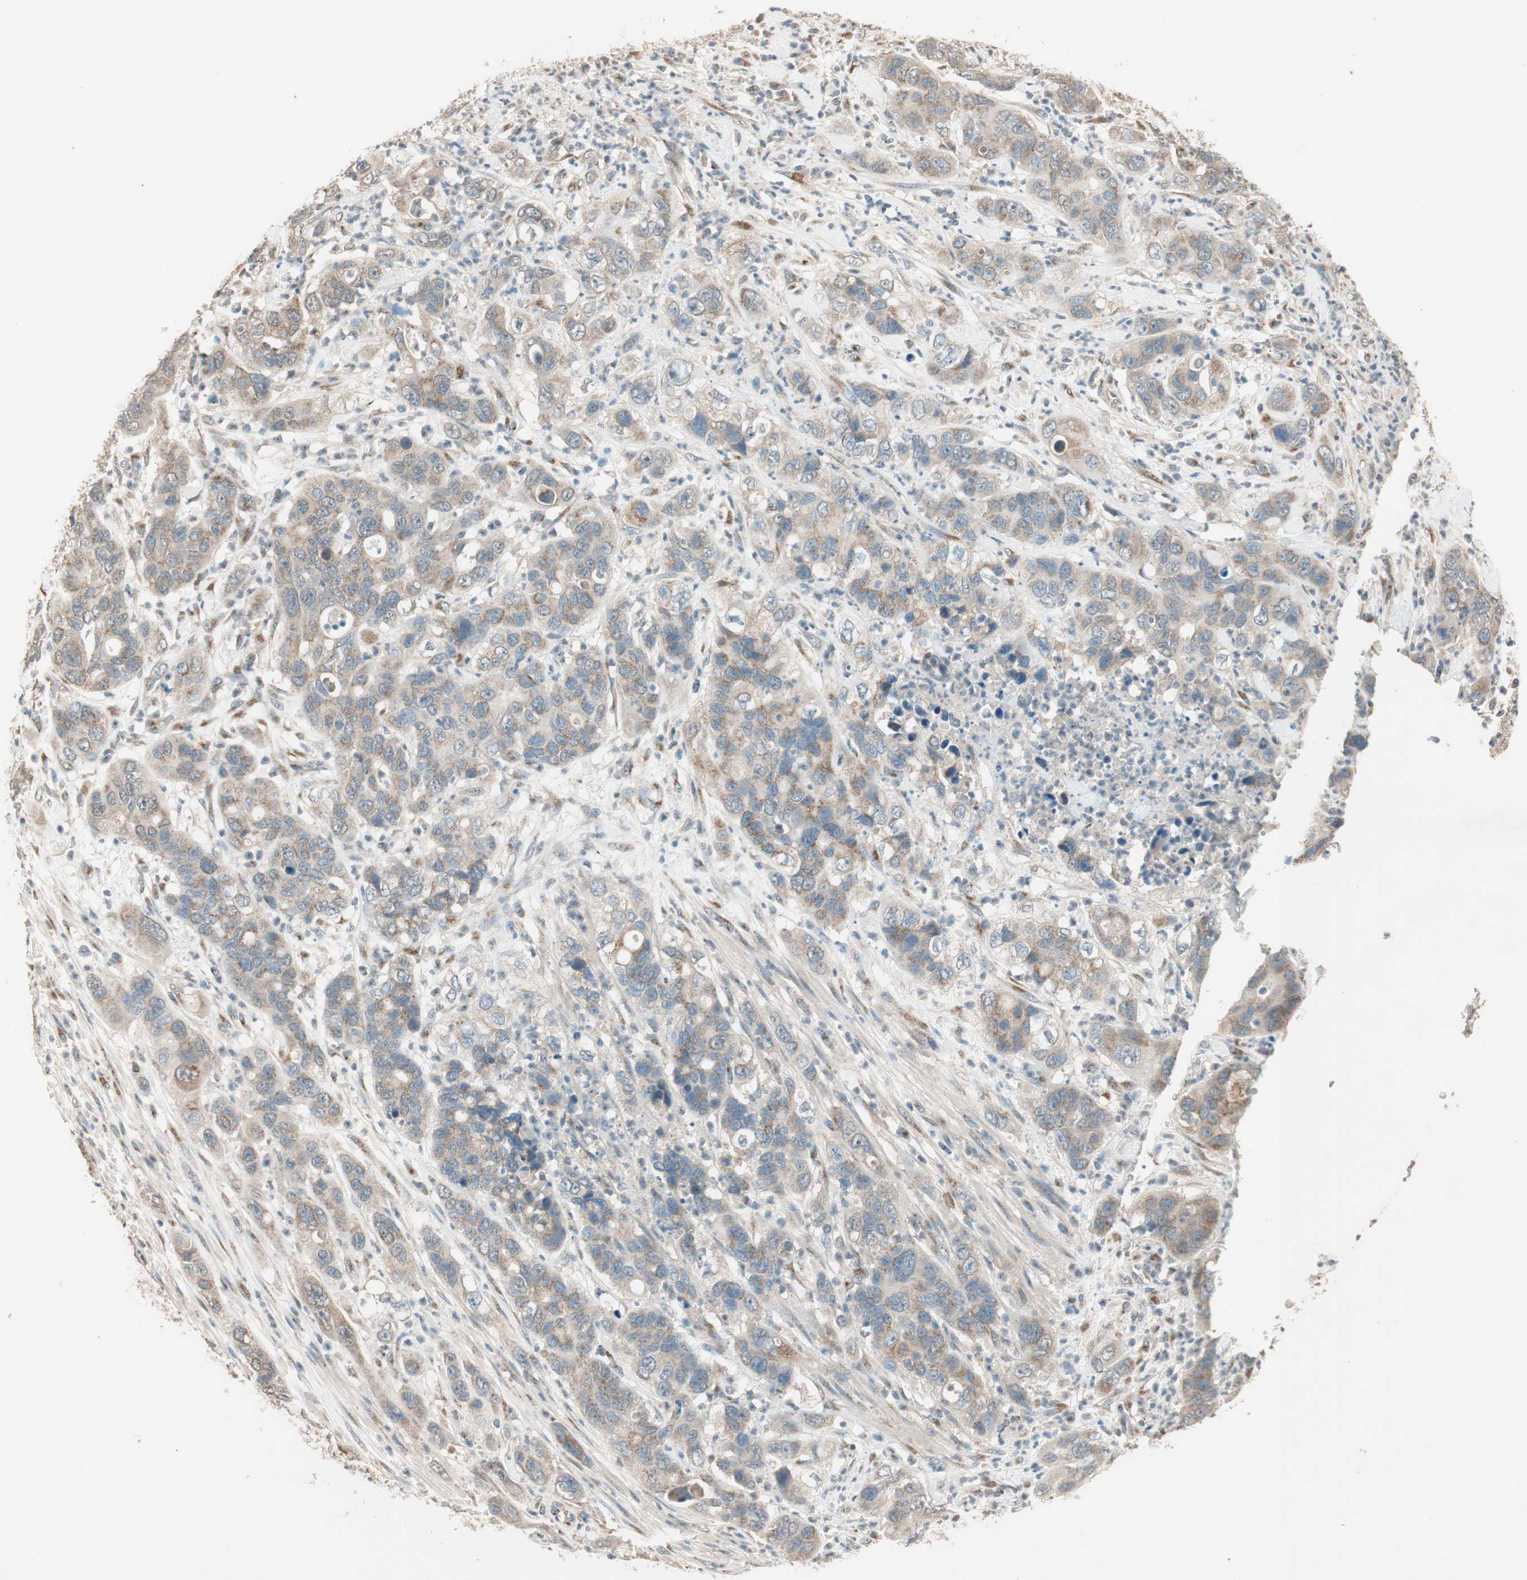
{"staining": {"intensity": "moderate", "quantity": "25%-75%", "location": "cytoplasmic/membranous"}, "tissue": "pancreatic cancer", "cell_type": "Tumor cells", "image_type": "cancer", "snomed": [{"axis": "morphology", "description": "Adenocarcinoma, NOS"}, {"axis": "topography", "description": "Pancreas"}], "caption": "High-power microscopy captured an immunohistochemistry (IHC) photomicrograph of adenocarcinoma (pancreatic), revealing moderate cytoplasmic/membranous staining in approximately 25%-75% of tumor cells.", "gene": "SEC16A", "patient": {"sex": "female", "age": 71}}